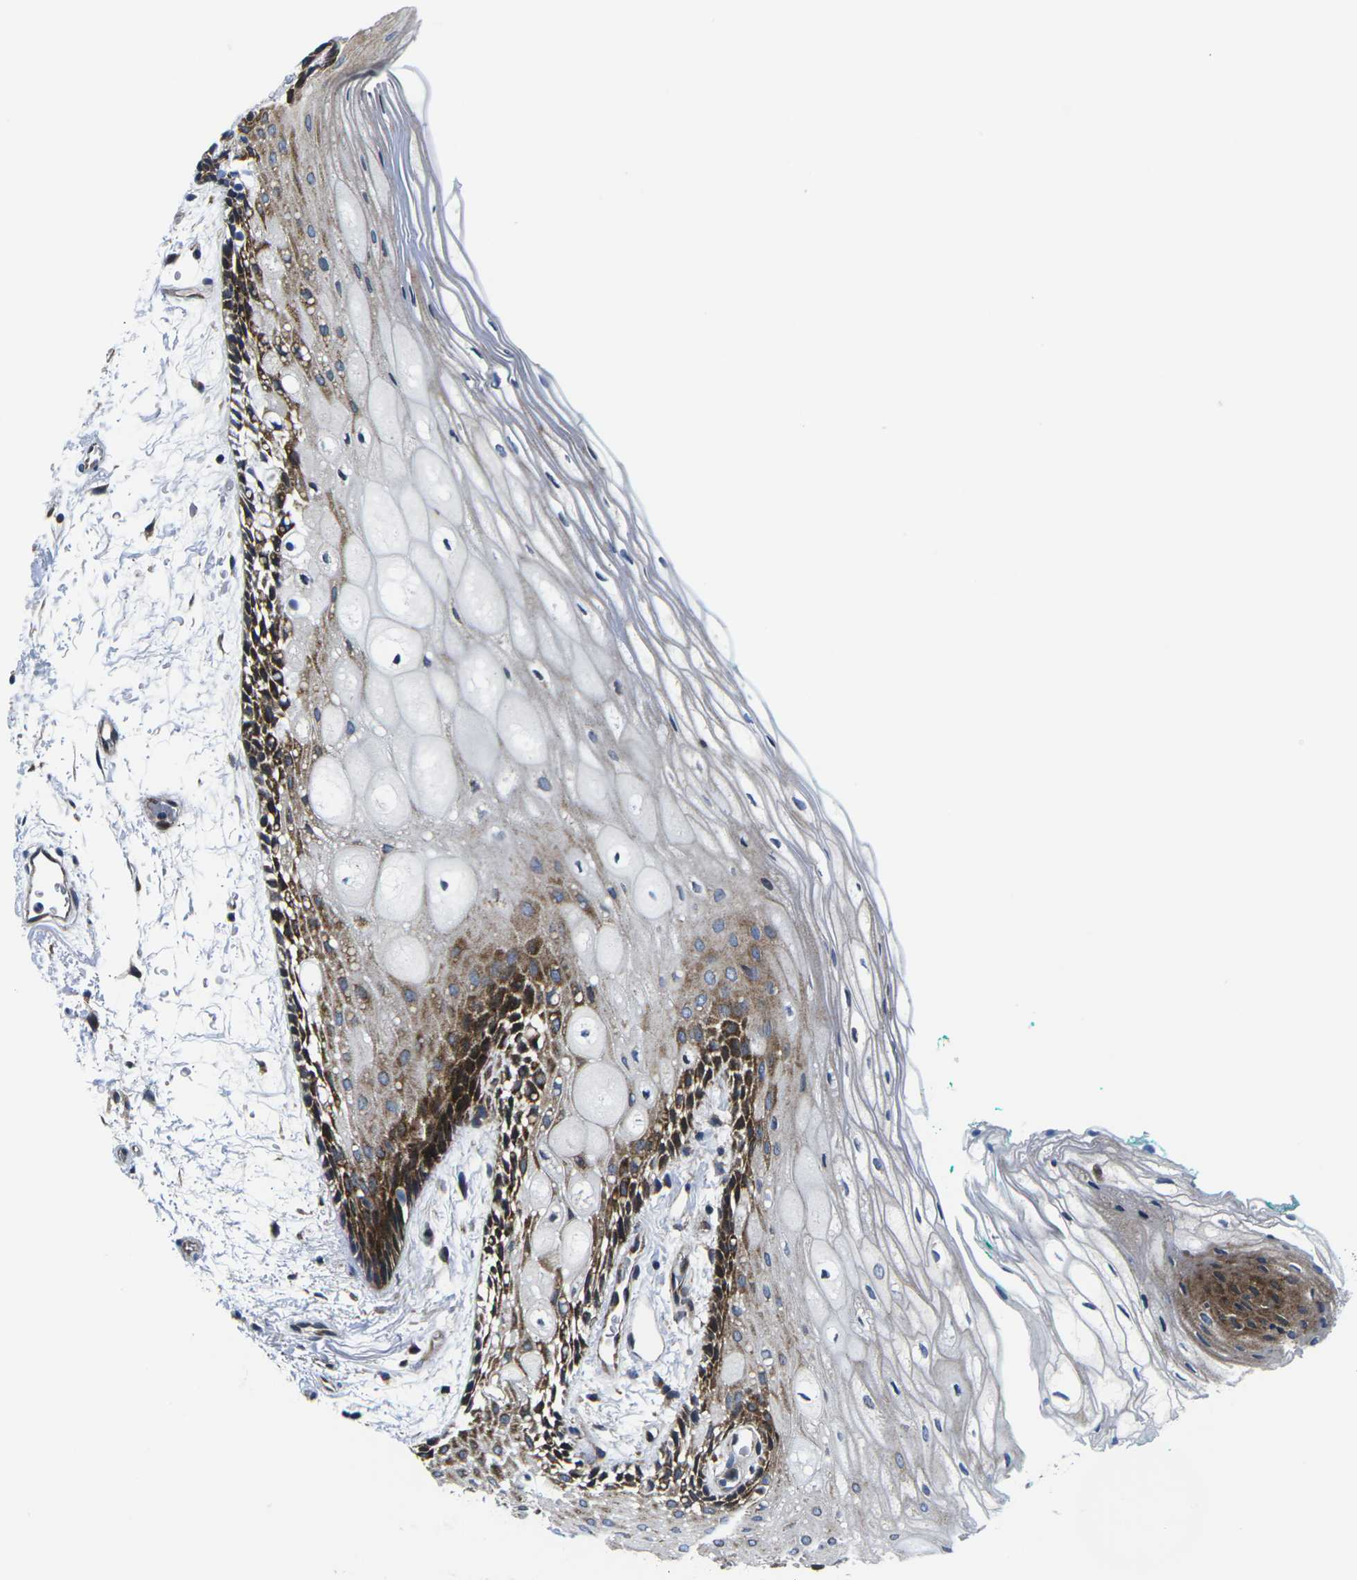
{"staining": {"intensity": "strong", "quantity": ">75%", "location": "cytoplasmic/membranous"}, "tissue": "oral mucosa", "cell_type": "Squamous epithelial cells", "image_type": "normal", "snomed": [{"axis": "morphology", "description": "Normal tissue, NOS"}, {"axis": "topography", "description": "Skeletal muscle"}, {"axis": "topography", "description": "Oral tissue"}, {"axis": "topography", "description": "Peripheral nerve tissue"}], "caption": "Immunohistochemical staining of unremarkable oral mucosa exhibits strong cytoplasmic/membranous protein positivity in about >75% of squamous epithelial cells.", "gene": "EIF4E", "patient": {"sex": "female", "age": 84}}